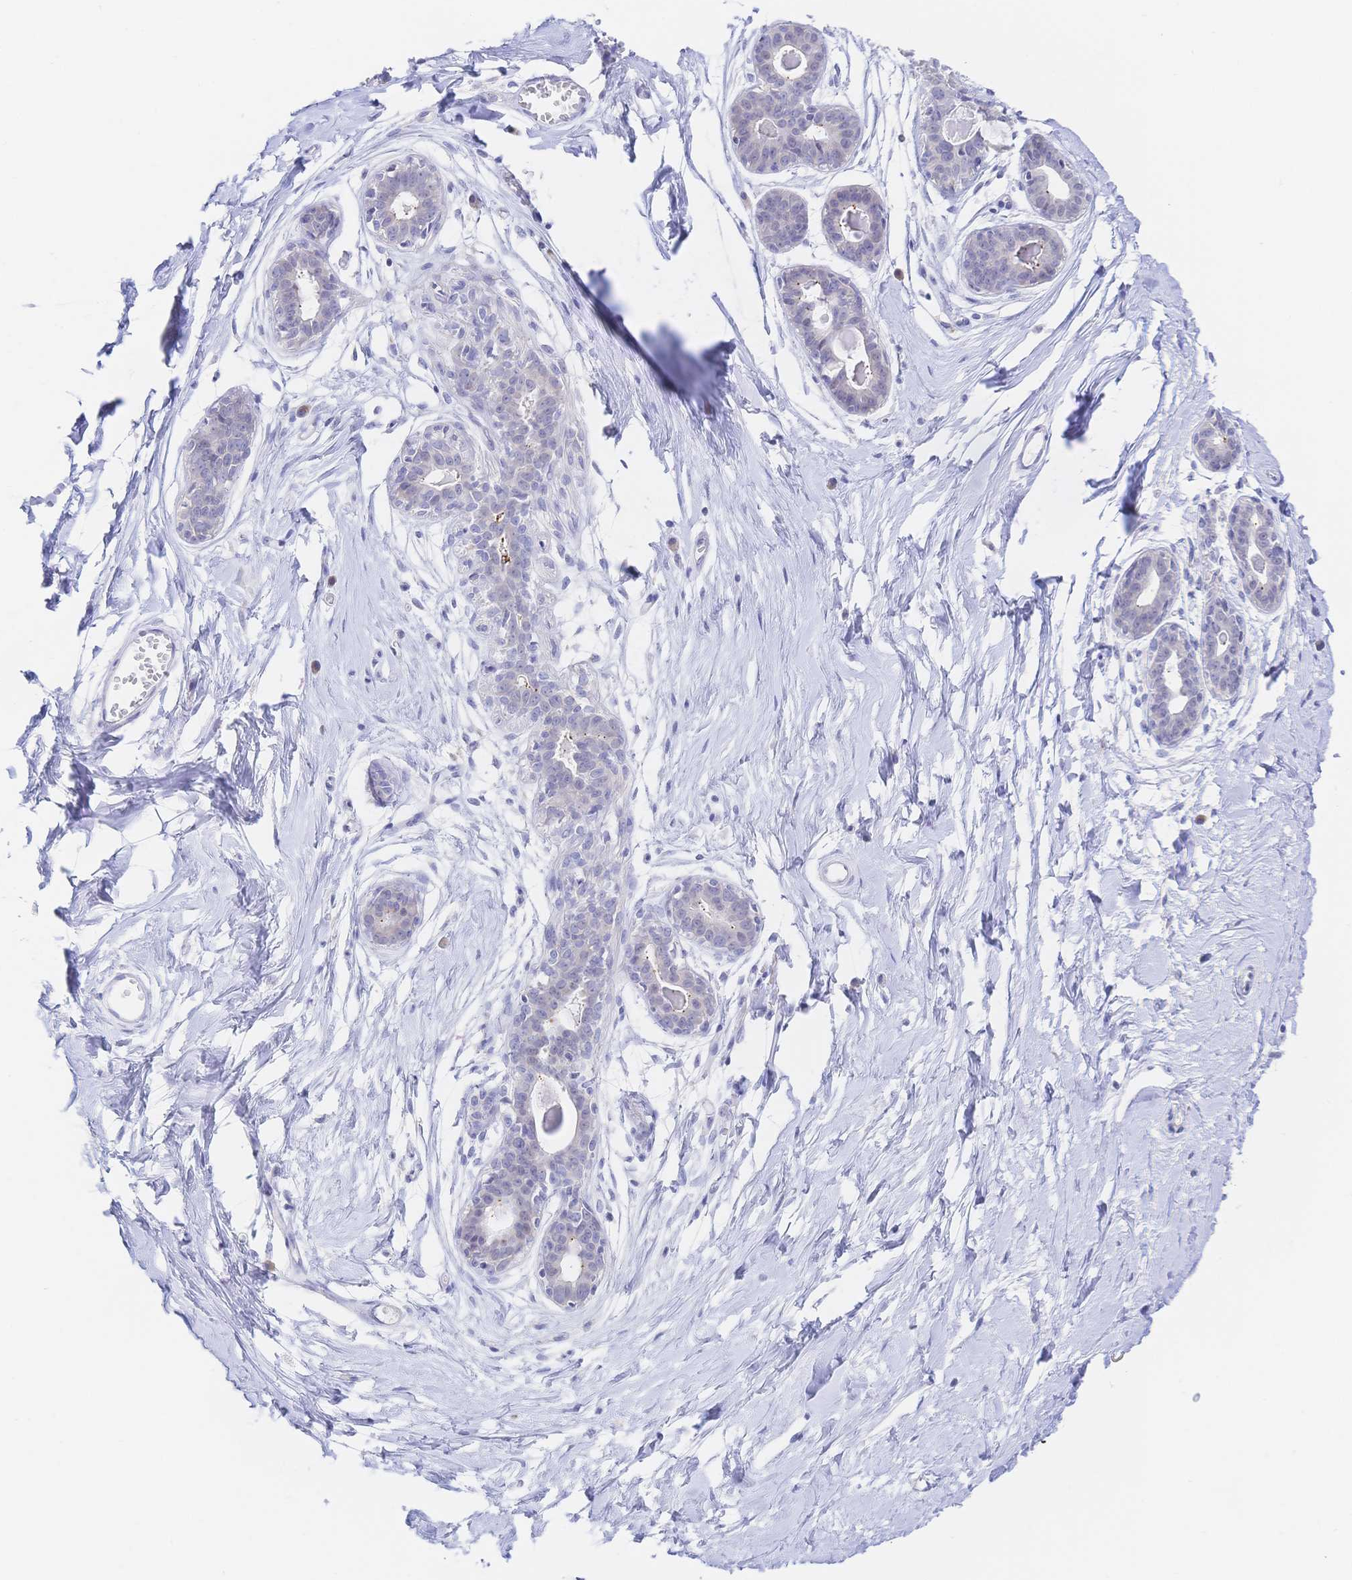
{"staining": {"intensity": "negative", "quantity": "none", "location": "none"}, "tissue": "breast", "cell_type": "Adipocytes", "image_type": "normal", "snomed": [{"axis": "morphology", "description": "Normal tissue, NOS"}, {"axis": "topography", "description": "Breast"}], "caption": "High power microscopy micrograph of an immunohistochemistry (IHC) micrograph of unremarkable breast, revealing no significant positivity in adipocytes.", "gene": "SIAH3", "patient": {"sex": "female", "age": 45}}